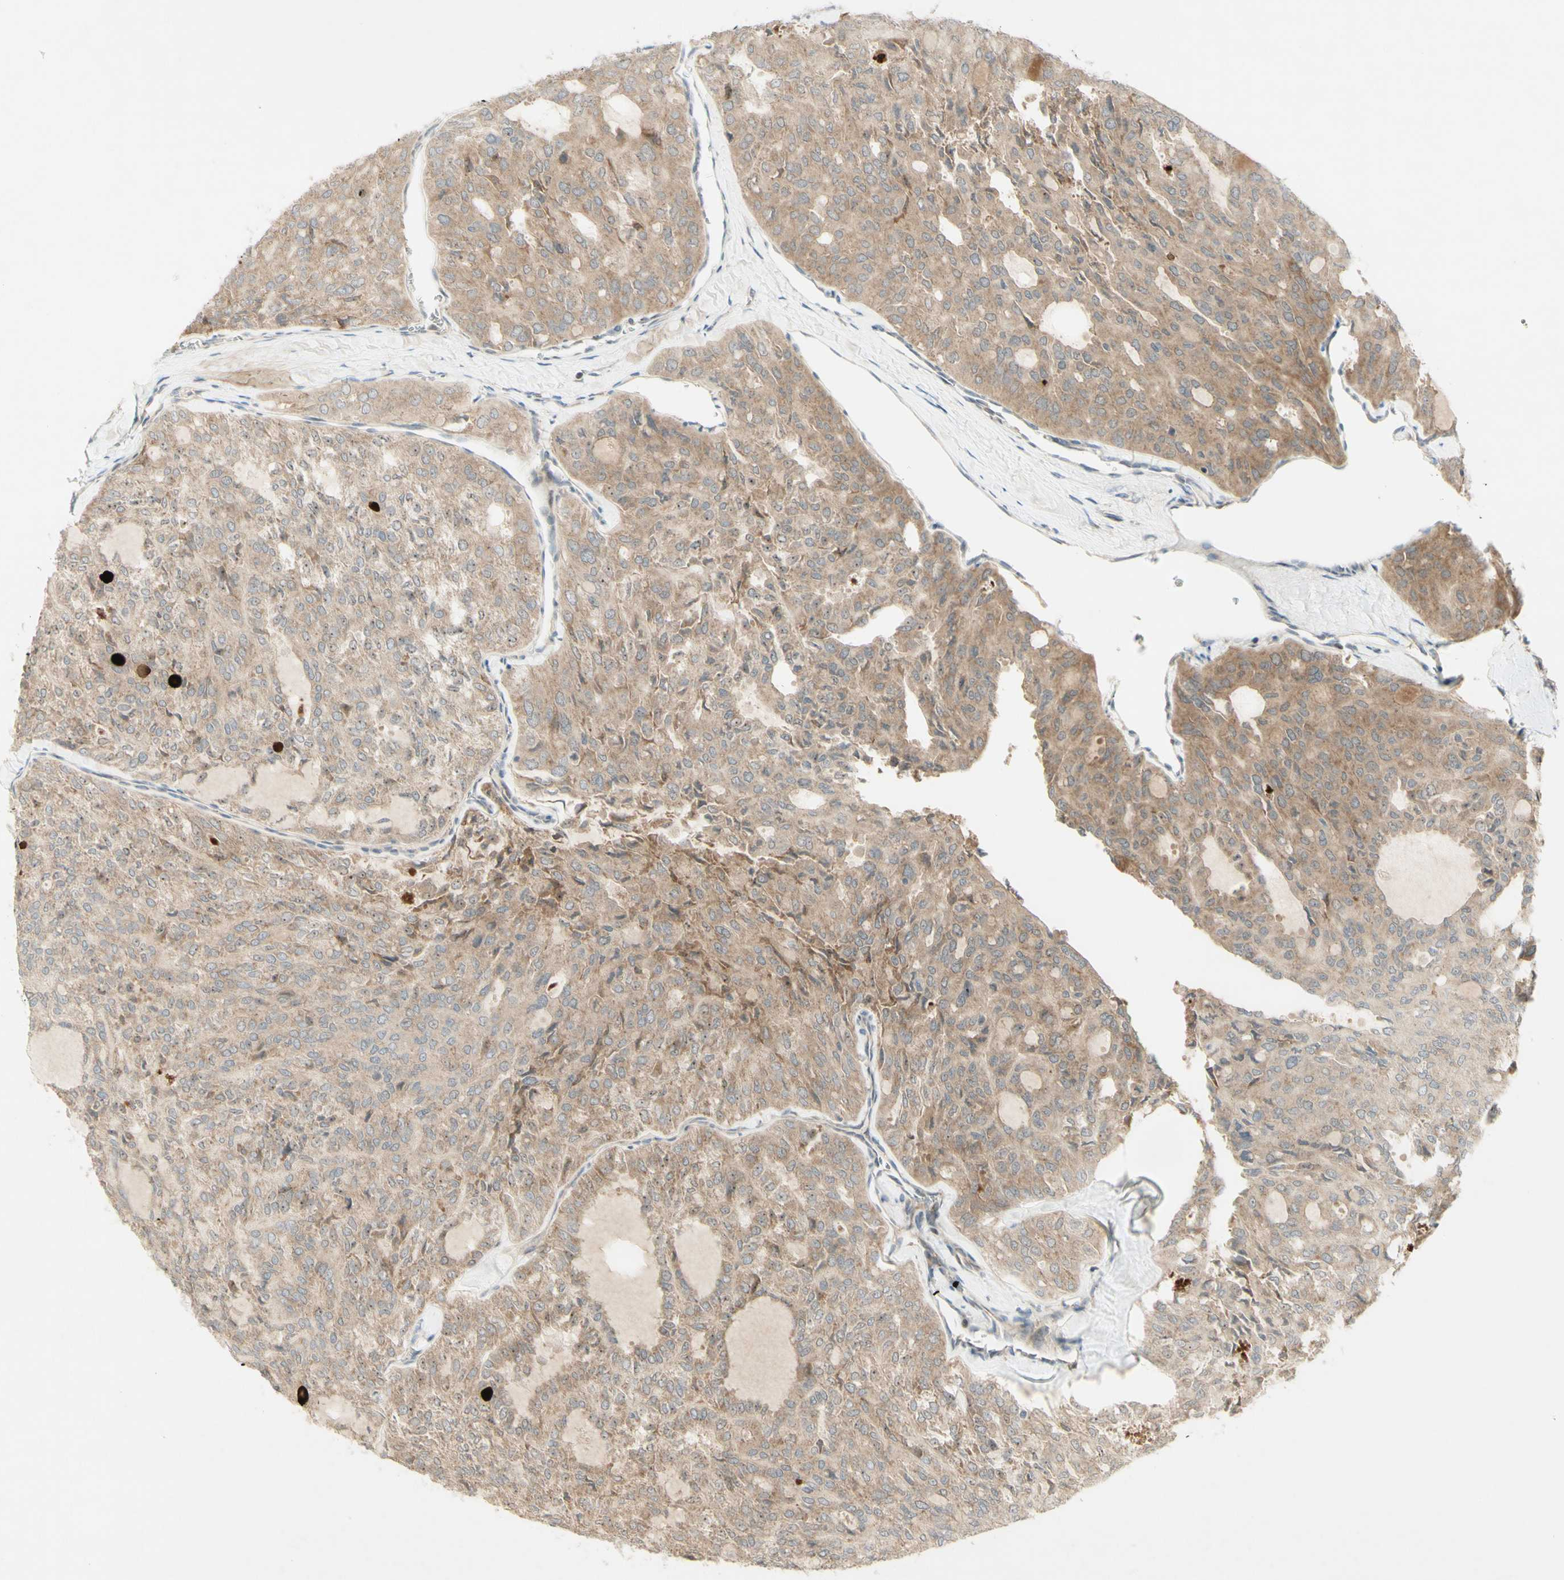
{"staining": {"intensity": "moderate", "quantity": "25%-75%", "location": "cytoplasmic/membranous"}, "tissue": "thyroid cancer", "cell_type": "Tumor cells", "image_type": "cancer", "snomed": [{"axis": "morphology", "description": "Follicular adenoma carcinoma, NOS"}, {"axis": "topography", "description": "Thyroid gland"}], "caption": "Protein positivity by IHC displays moderate cytoplasmic/membranous staining in approximately 25%-75% of tumor cells in thyroid cancer.", "gene": "ETF1", "patient": {"sex": "male", "age": 75}}